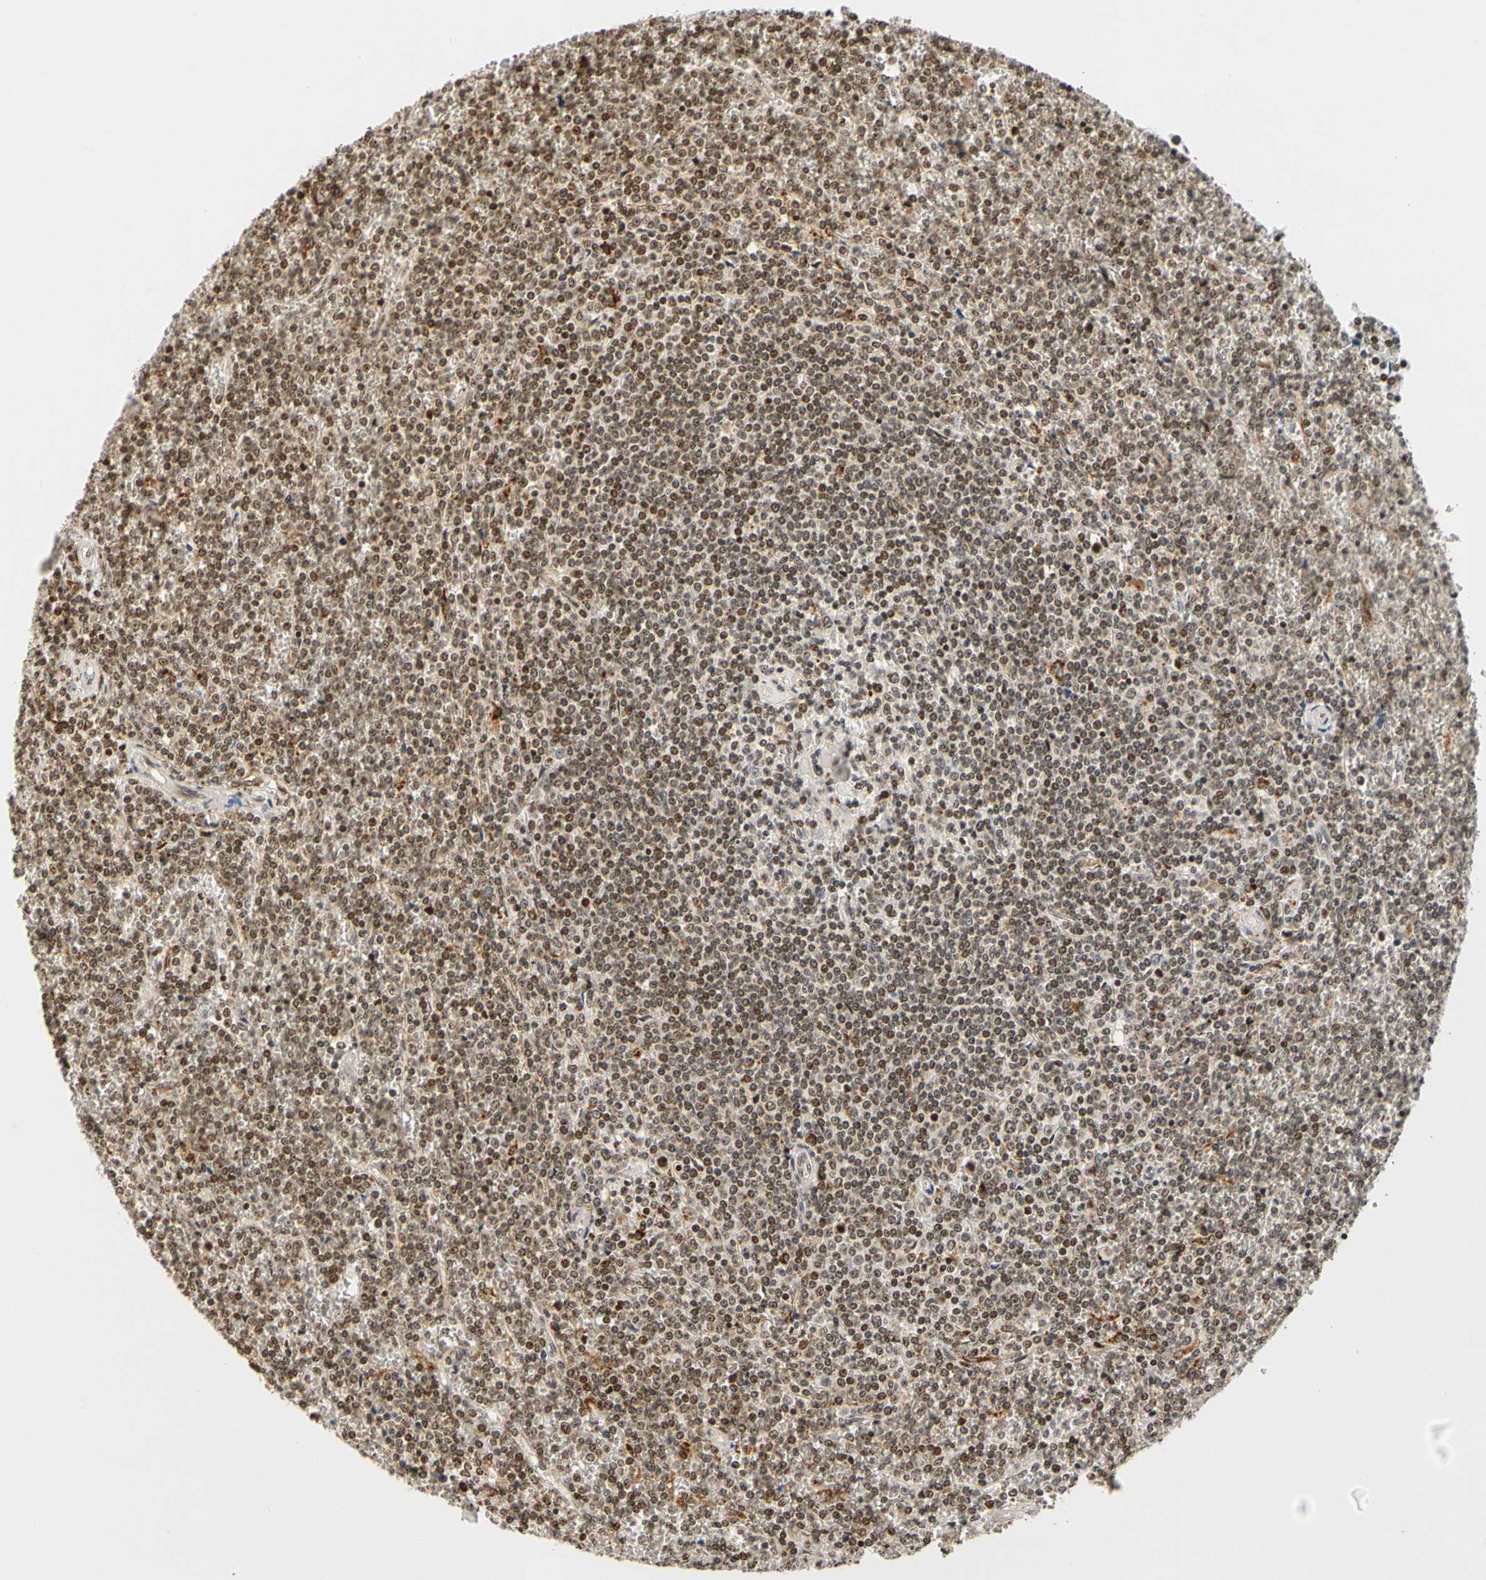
{"staining": {"intensity": "moderate", "quantity": ">75%", "location": "nuclear"}, "tissue": "lymphoma", "cell_type": "Tumor cells", "image_type": "cancer", "snomed": [{"axis": "morphology", "description": "Malignant lymphoma, non-Hodgkin's type, Low grade"}, {"axis": "topography", "description": "Spleen"}], "caption": "IHC photomicrograph of neoplastic tissue: lymphoma stained using immunohistochemistry (IHC) shows medium levels of moderate protein expression localized specifically in the nuclear of tumor cells, appearing as a nuclear brown color.", "gene": "CDK7", "patient": {"sex": "female", "age": 19}}